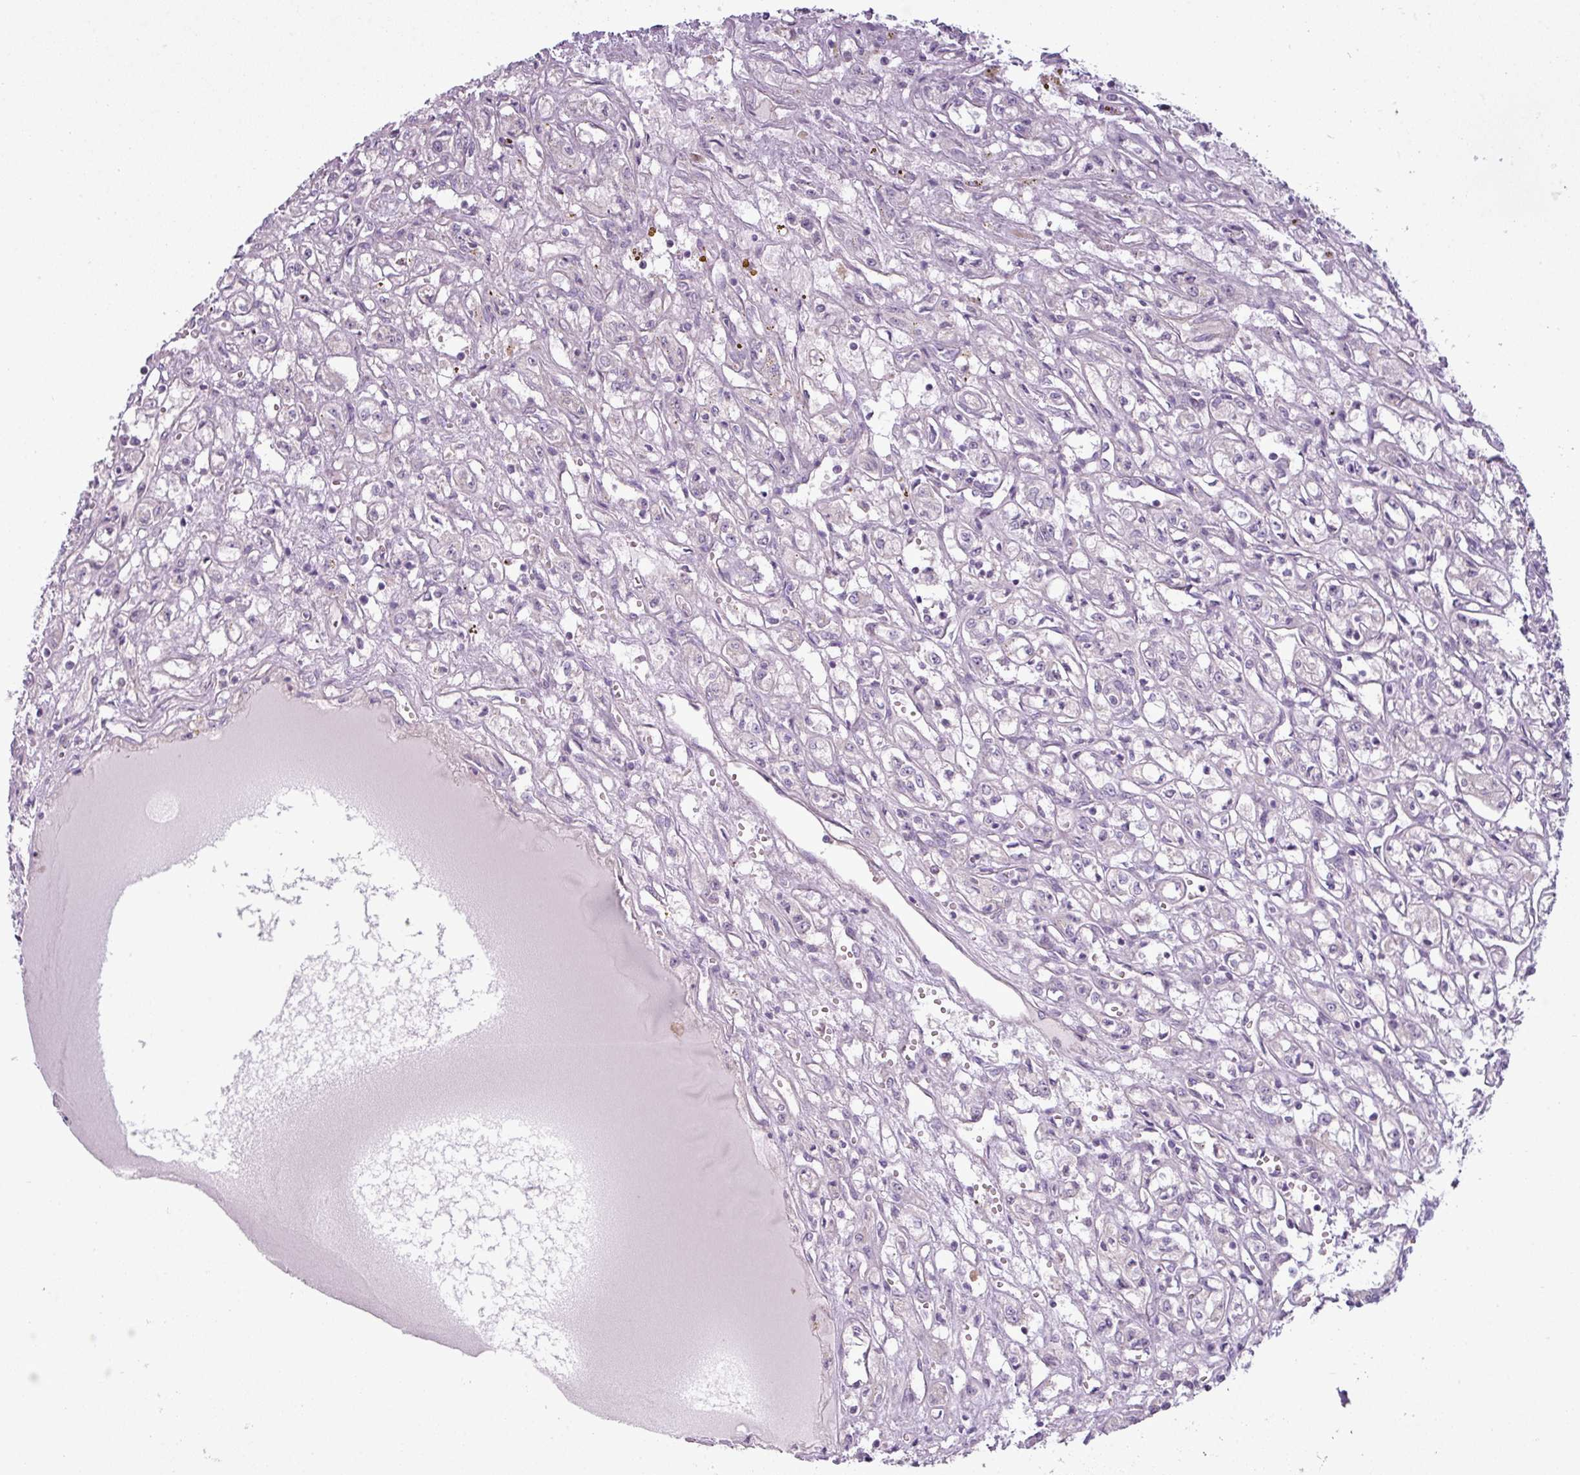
{"staining": {"intensity": "negative", "quantity": "none", "location": "none"}, "tissue": "renal cancer", "cell_type": "Tumor cells", "image_type": "cancer", "snomed": [{"axis": "morphology", "description": "Adenocarcinoma, NOS"}, {"axis": "topography", "description": "Kidney"}], "caption": "Tumor cells are negative for brown protein staining in adenocarcinoma (renal).", "gene": "CAMK2B", "patient": {"sex": "male", "age": 56}}